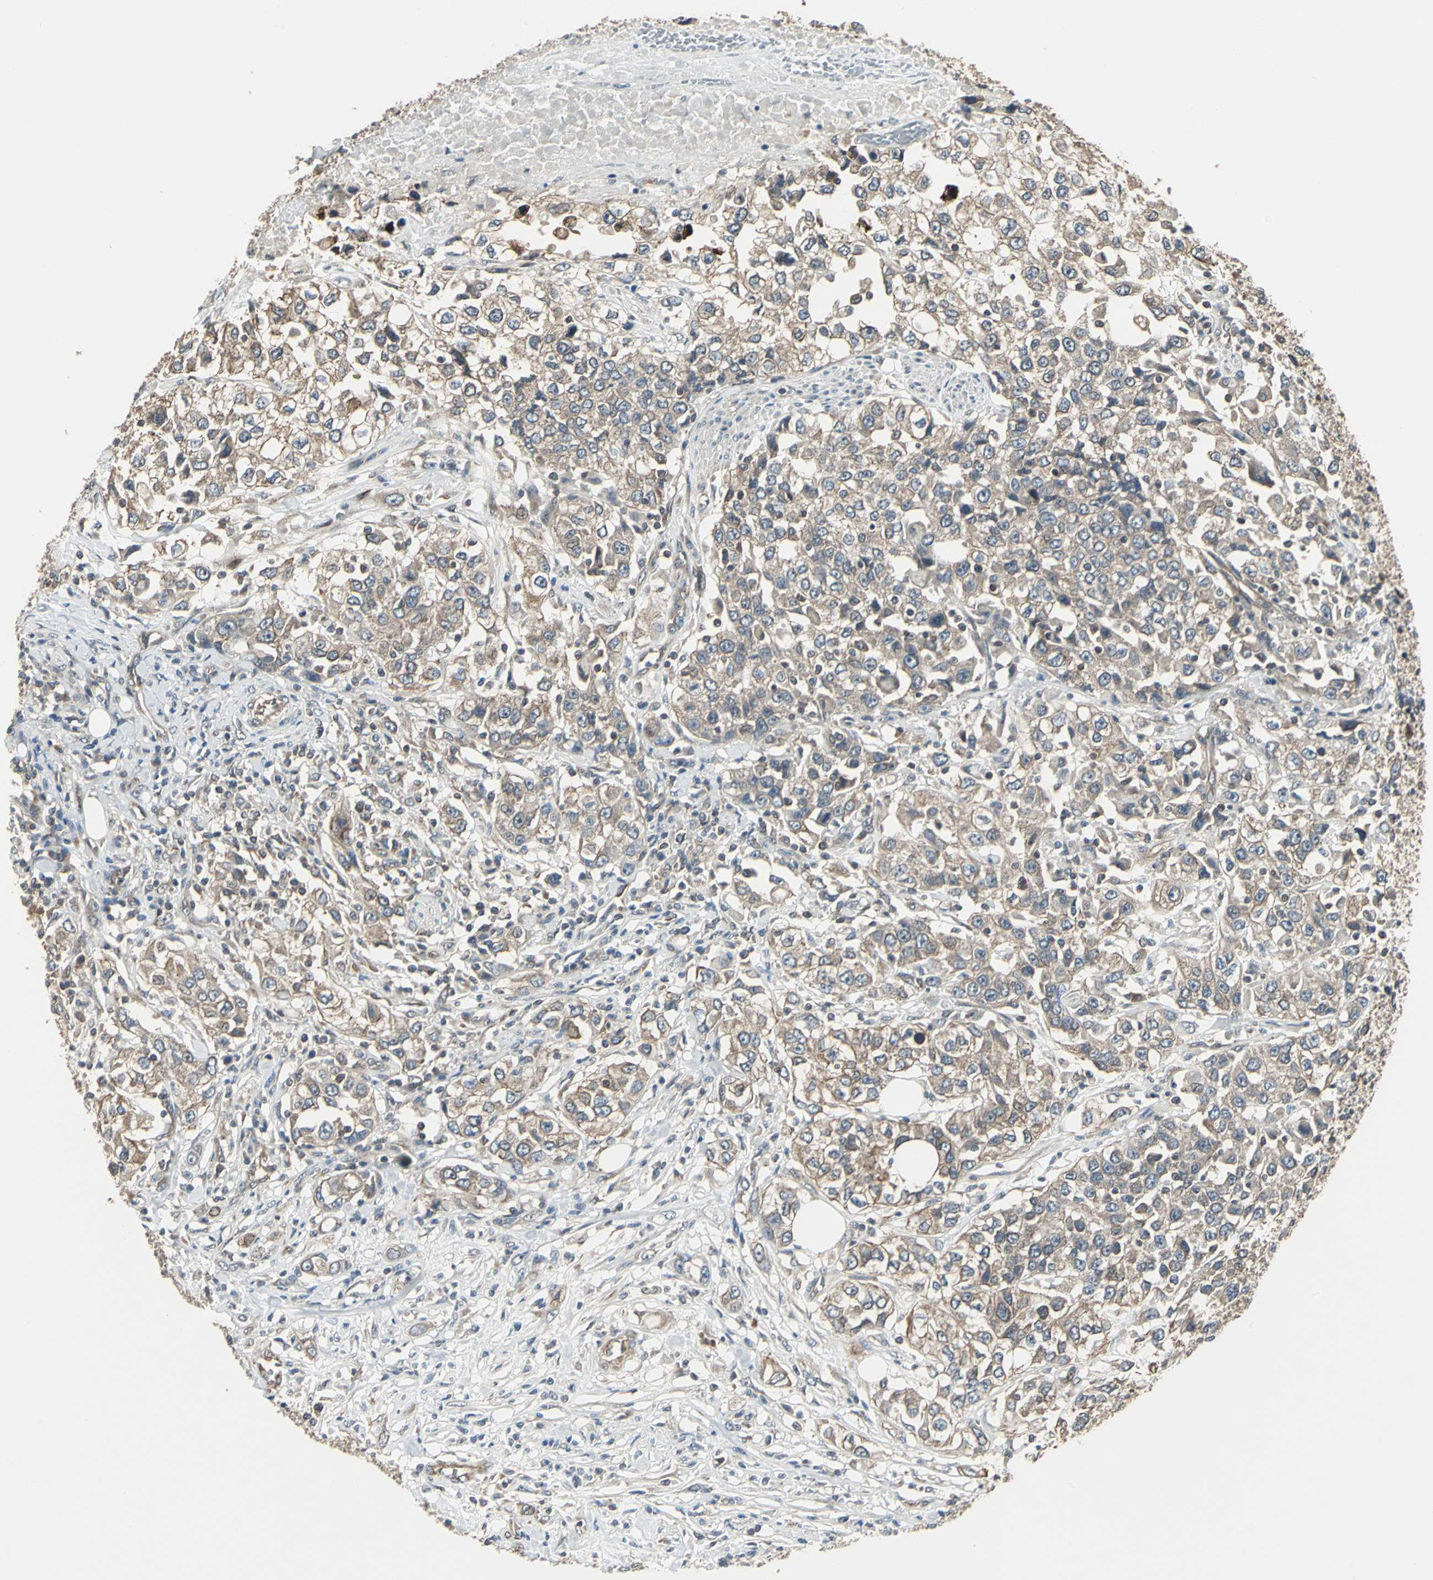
{"staining": {"intensity": "moderate", "quantity": ">75%", "location": "cytoplasmic/membranous"}, "tissue": "urothelial cancer", "cell_type": "Tumor cells", "image_type": "cancer", "snomed": [{"axis": "morphology", "description": "Urothelial carcinoma, High grade"}, {"axis": "topography", "description": "Urinary bladder"}], "caption": "Protein expression analysis of urothelial cancer exhibits moderate cytoplasmic/membranous staining in approximately >75% of tumor cells. The protein is shown in brown color, while the nuclei are stained blue.", "gene": "PFDN1", "patient": {"sex": "female", "age": 80}}